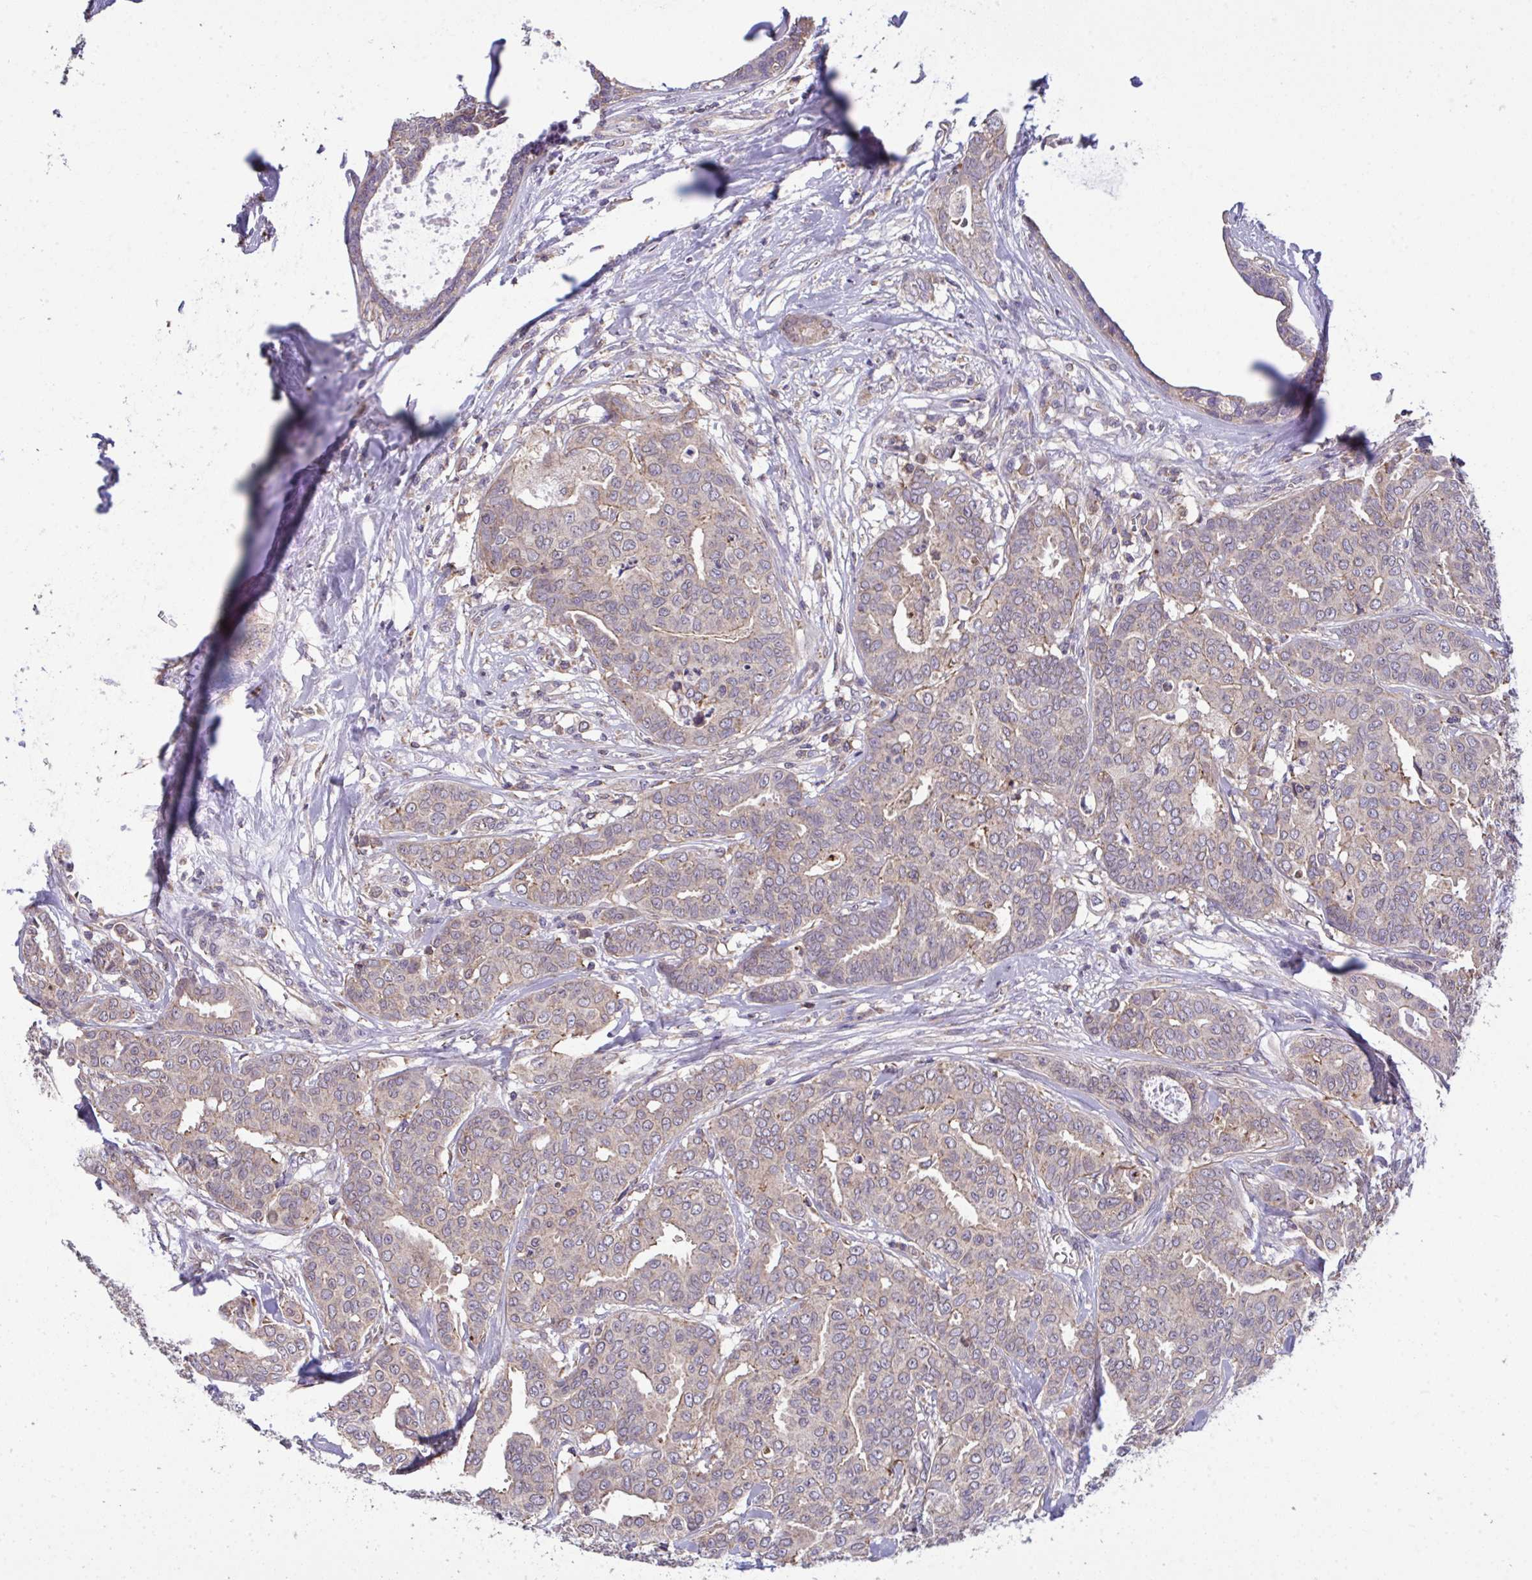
{"staining": {"intensity": "negative", "quantity": "none", "location": "none"}, "tissue": "breast cancer", "cell_type": "Tumor cells", "image_type": "cancer", "snomed": [{"axis": "morphology", "description": "Duct carcinoma"}, {"axis": "topography", "description": "Breast"}], "caption": "An IHC histopathology image of infiltrating ductal carcinoma (breast) is shown. There is no staining in tumor cells of infiltrating ductal carcinoma (breast).", "gene": "PPM1H", "patient": {"sex": "female", "age": 45}}